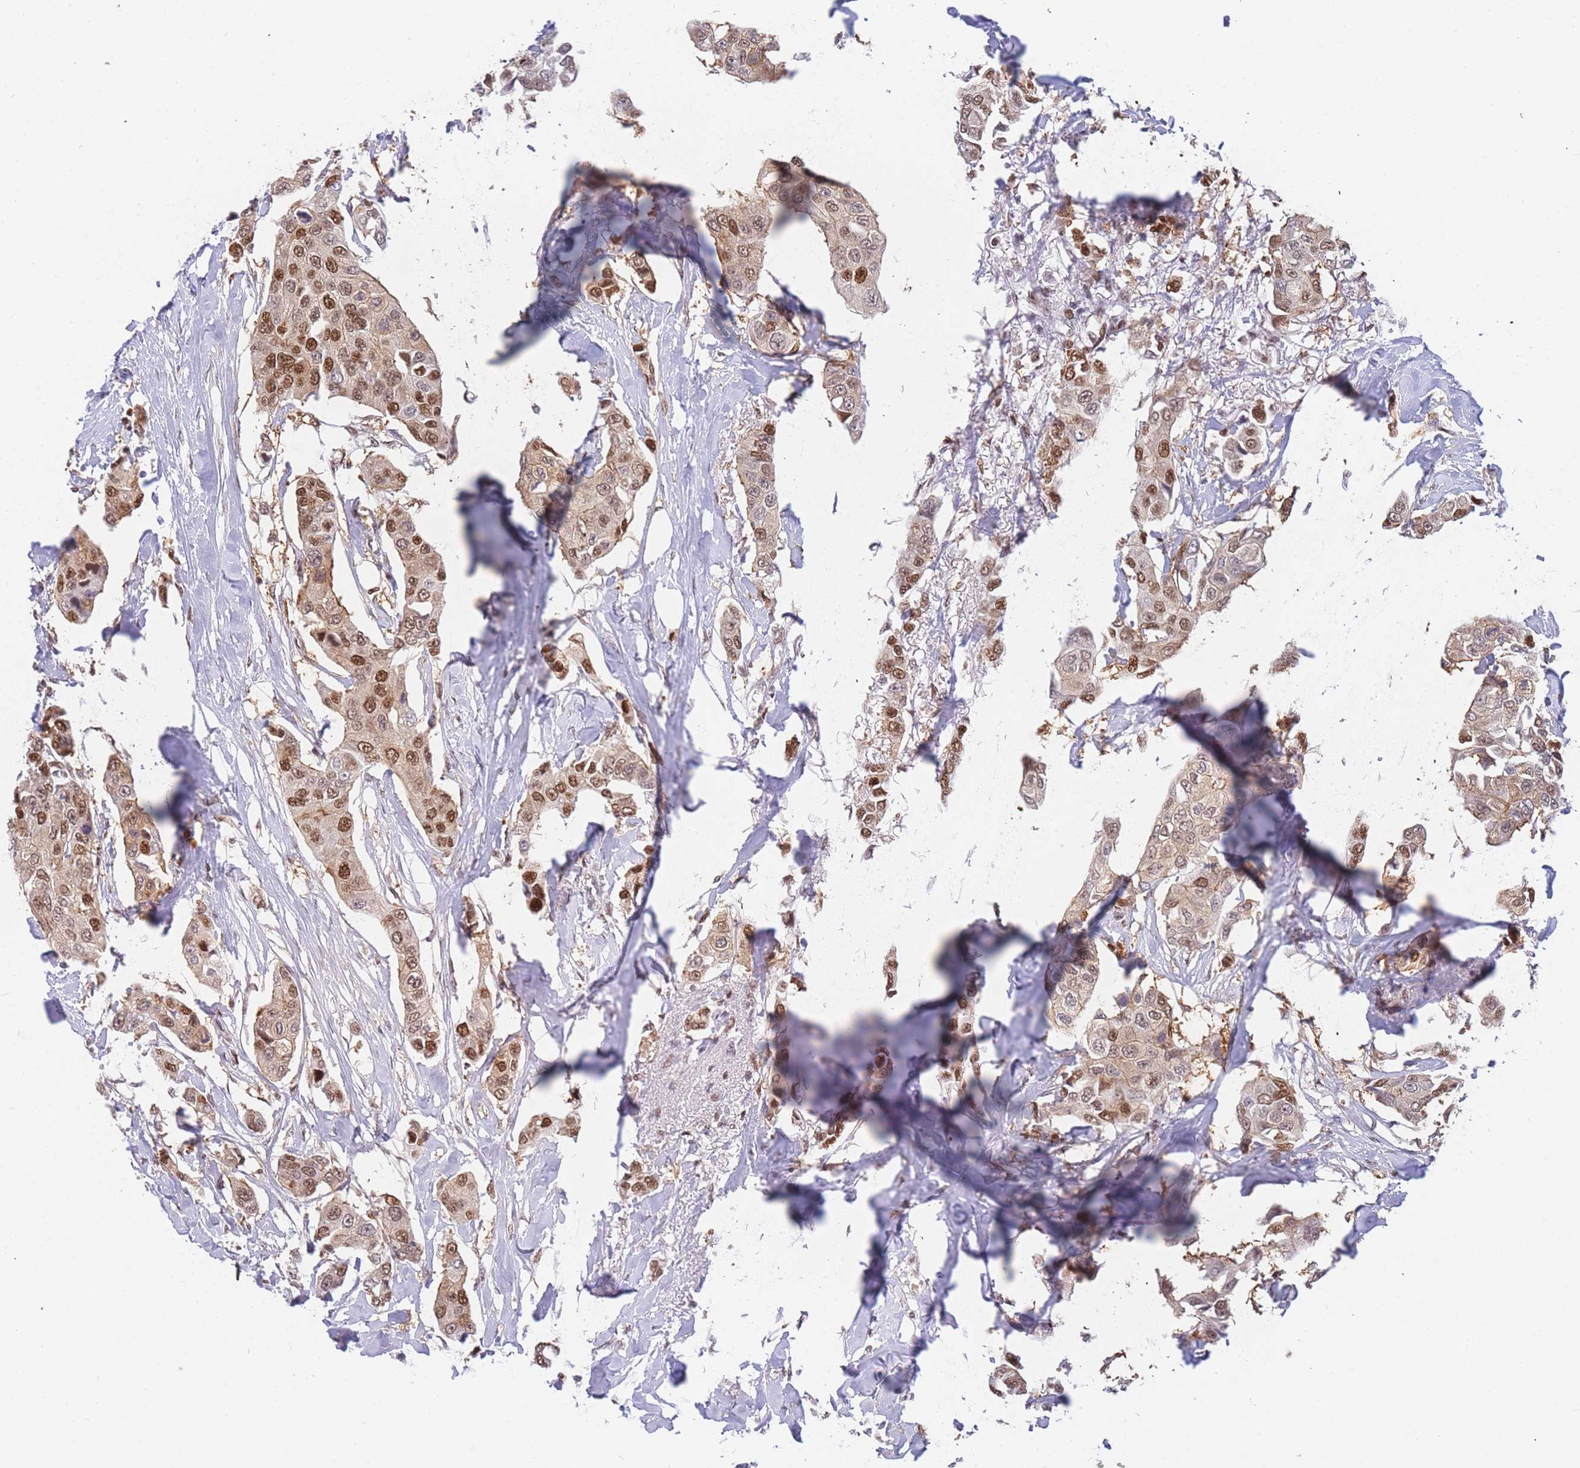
{"staining": {"intensity": "moderate", "quantity": ">75%", "location": "nuclear"}, "tissue": "breast cancer", "cell_type": "Tumor cells", "image_type": "cancer", "snomed": [{"axis": "morphology", "description": "Duct carcinoma"}, {"axis": "topography", "description": "Breast"}], "caption": "This is an image of IHC staining of breast invasive ductal carcinoma, which shows moderate positivity in the nuclear of tumor cells.", "gene": "DEAF1", "patient": {"sex": "female", "age": 80}}